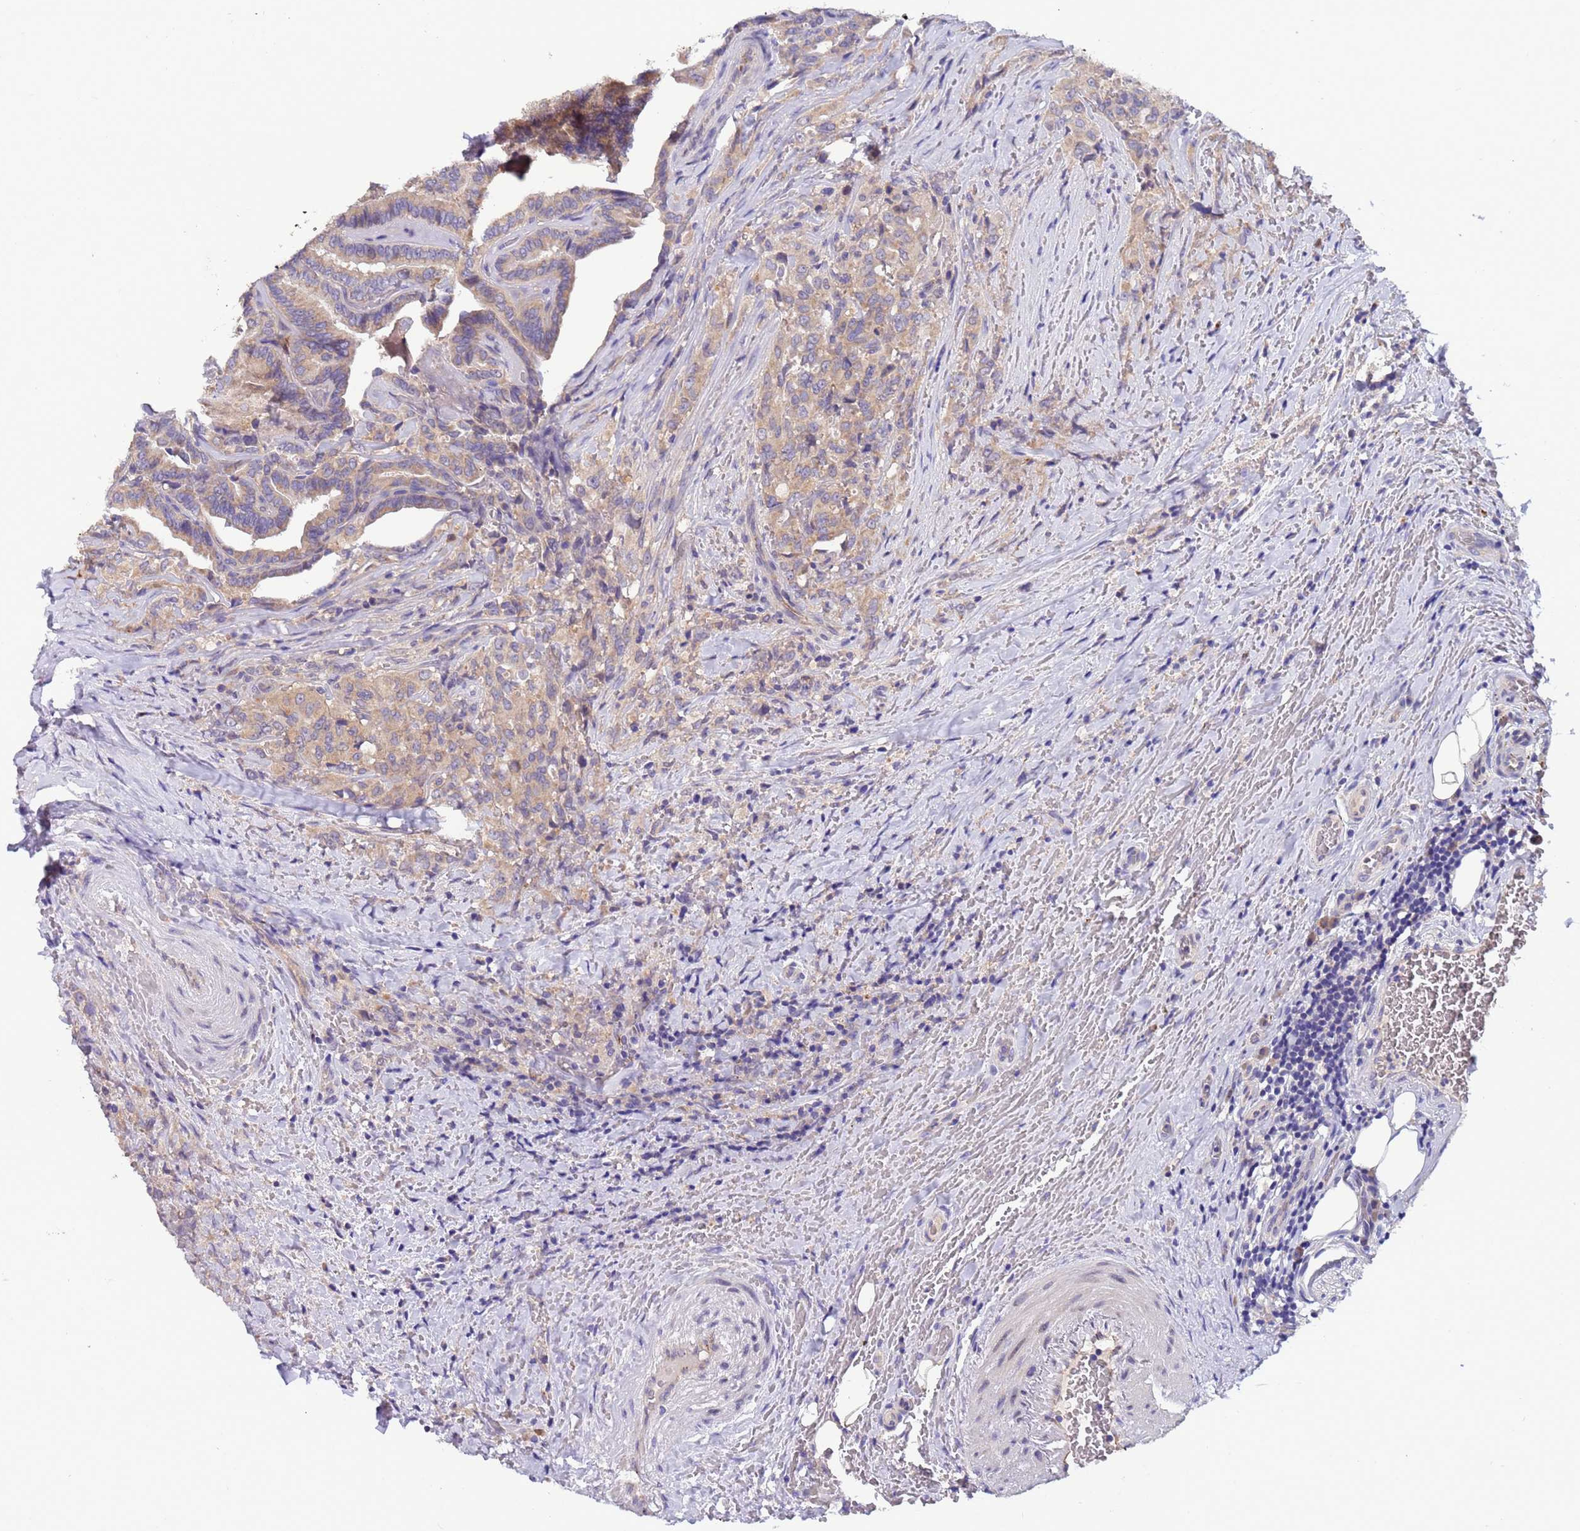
{"staining": {"intensity": "weak", "quantity": ">75%", "location": "cytoplasmic/membranous"}, "tissue": "thyroid cancer", "cell_type": "Tumor cells", "image_type": "cancer", "snomed": [{"axis": "morphology", "description": "Papillary adenocarcinoma, NOS"}, {"axis": "topography", "description": "Thyroid gland"}], "caption": "Tumor cells exhibit low levels of weak cytoplasmic/membranous positivity in approximately >75% of cells in human thyroid cancer (papillary adenocarcinoma).", "gene": "ZNF248", "patient": {"sex": "male", "age": 61}}